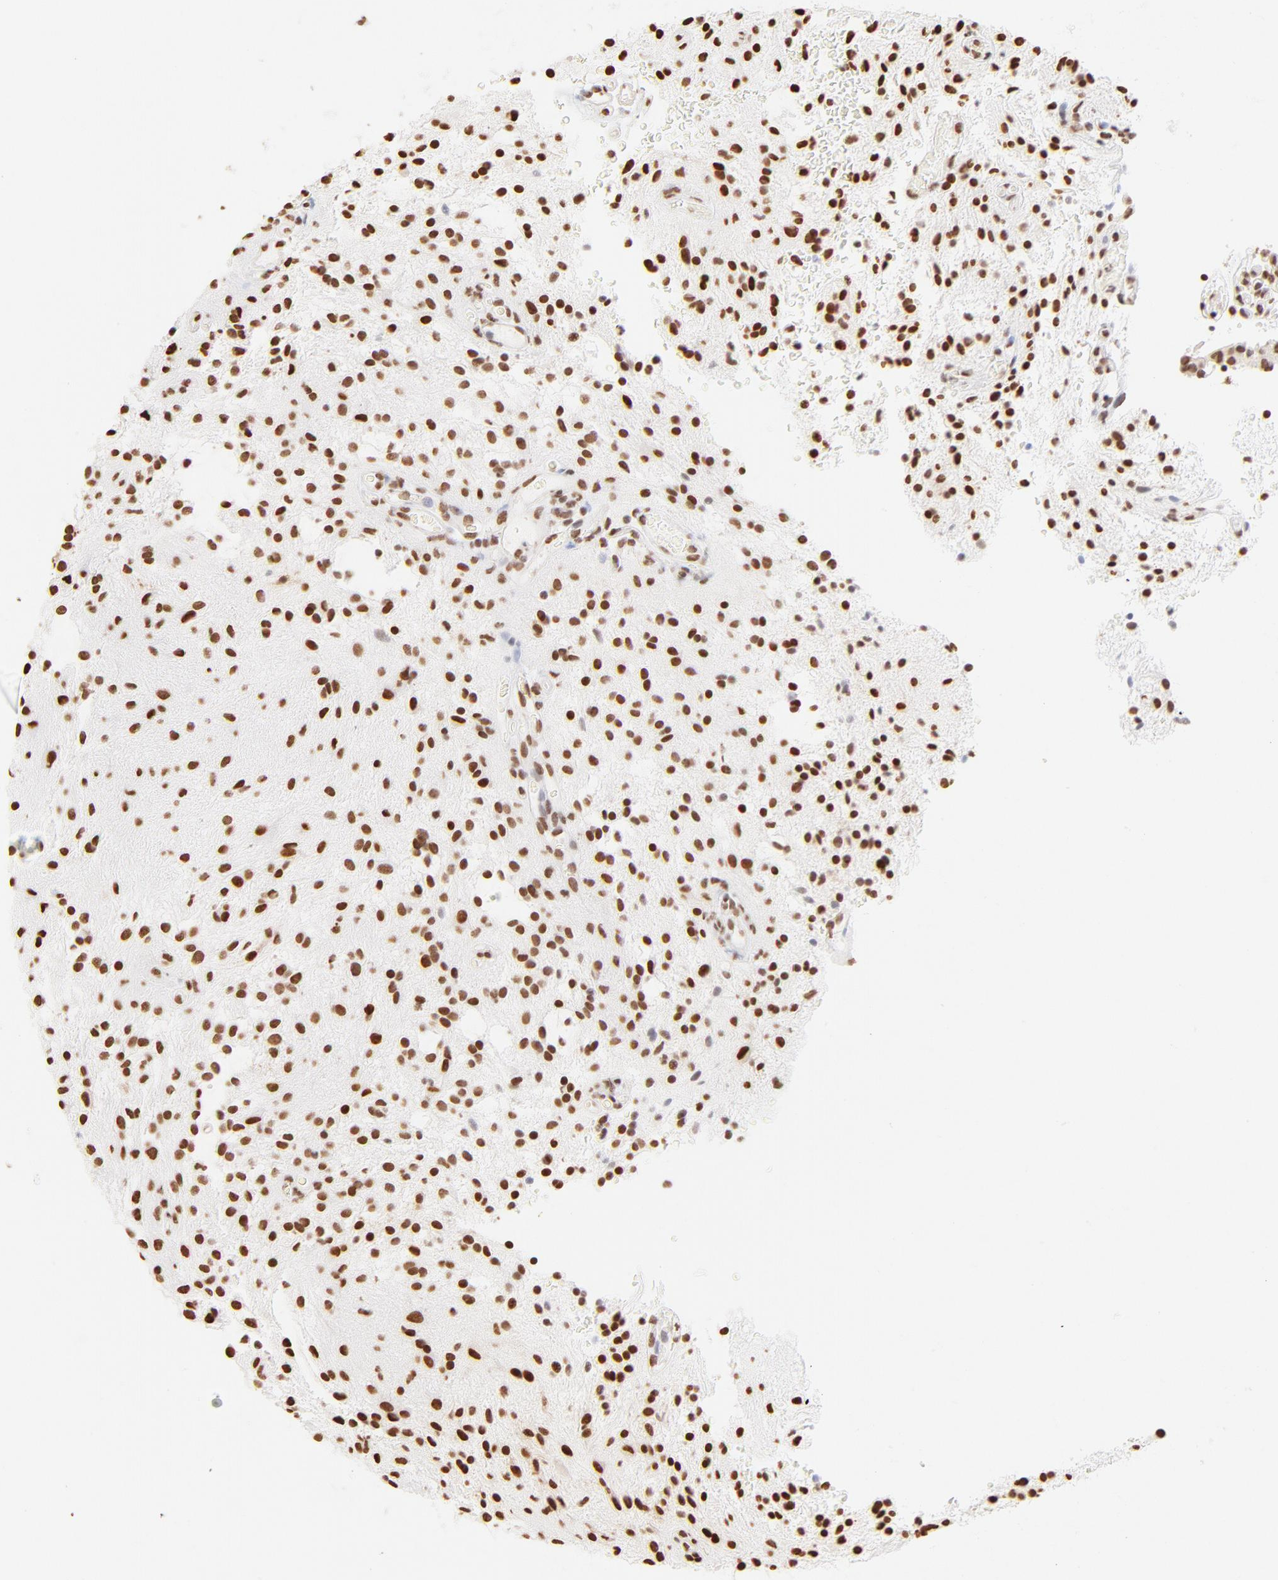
{"staining": {"intensity": "strong", "quantity": ">75%", "location": "nuclear"}, "tissue": "glioma", "cell_type": "Tumor cells", "image_type": "cancer", "snomed": [{"axis": "morphology", "description": "Glioma, malignant, NOS"}, {"axis": "topography", "description": "Cerebellum"}], "caption": "Glioma stained with a brown dye shows strong nuclear positive staining in approximately >75% of tumor cells.", "gene": "ZNF540", "patient": {"sex": "female", "age": 10}}